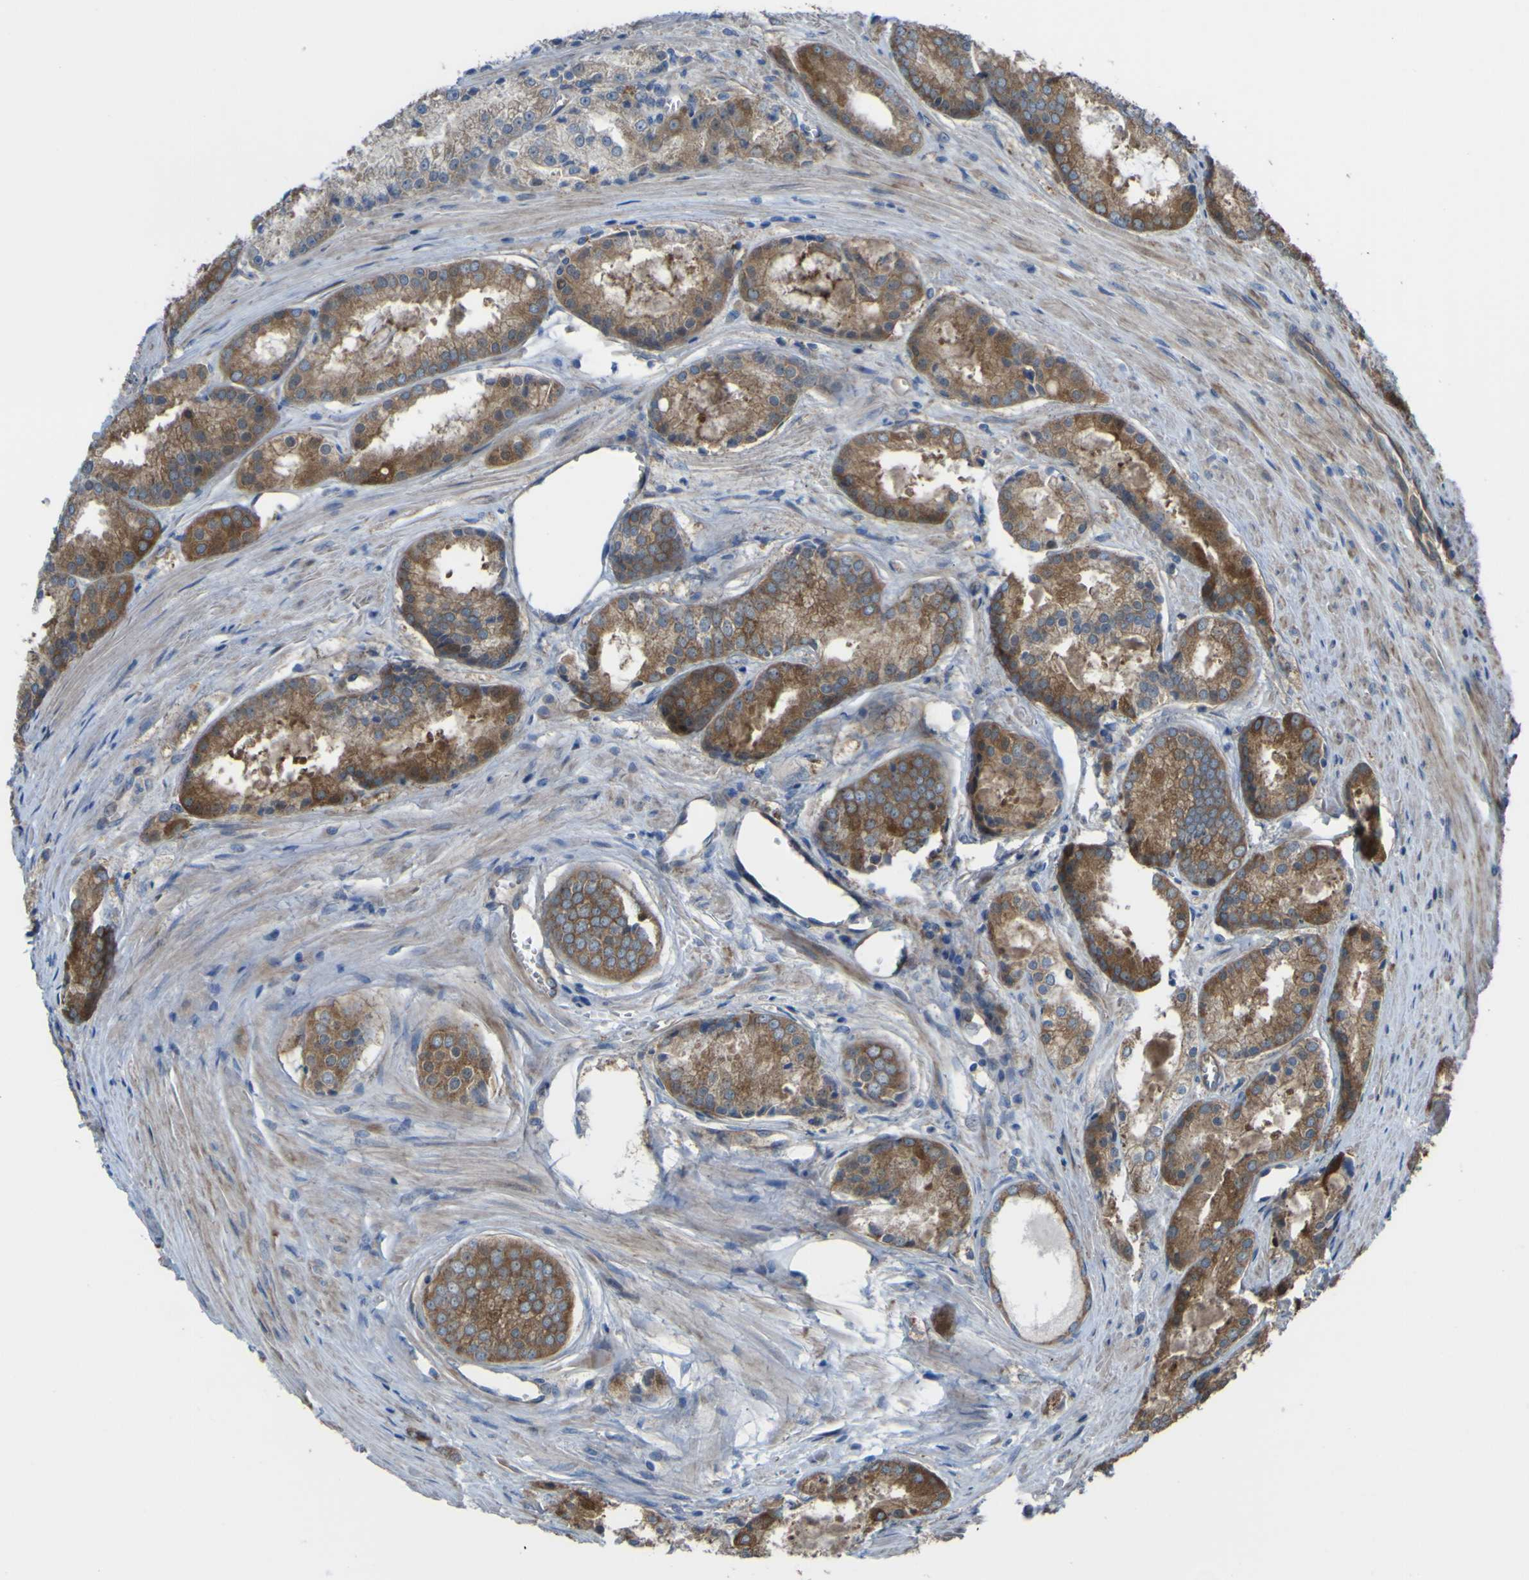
{"staining": {"intensity": "moderate", "quantity": ">75%", "location": "cytoplasmic/membranous"}, "tissue": "prostate cancer", "cell_type": "Tumor cells", "image_type": "cancer", "snomed": [{"axis": "morphology", "description": "Adenocarcinoma, Low grade"}, {"axis": "topography", "description": "Prostate"}], "caption": "Prostate cancer was stained to show a protein in brown. There is medium levels of moderate cytoplasmic/membranous staining in approximately >75% of tumor cells.", "gene": "FBXO30", "patient": {"sex": "male", "age": 64}}